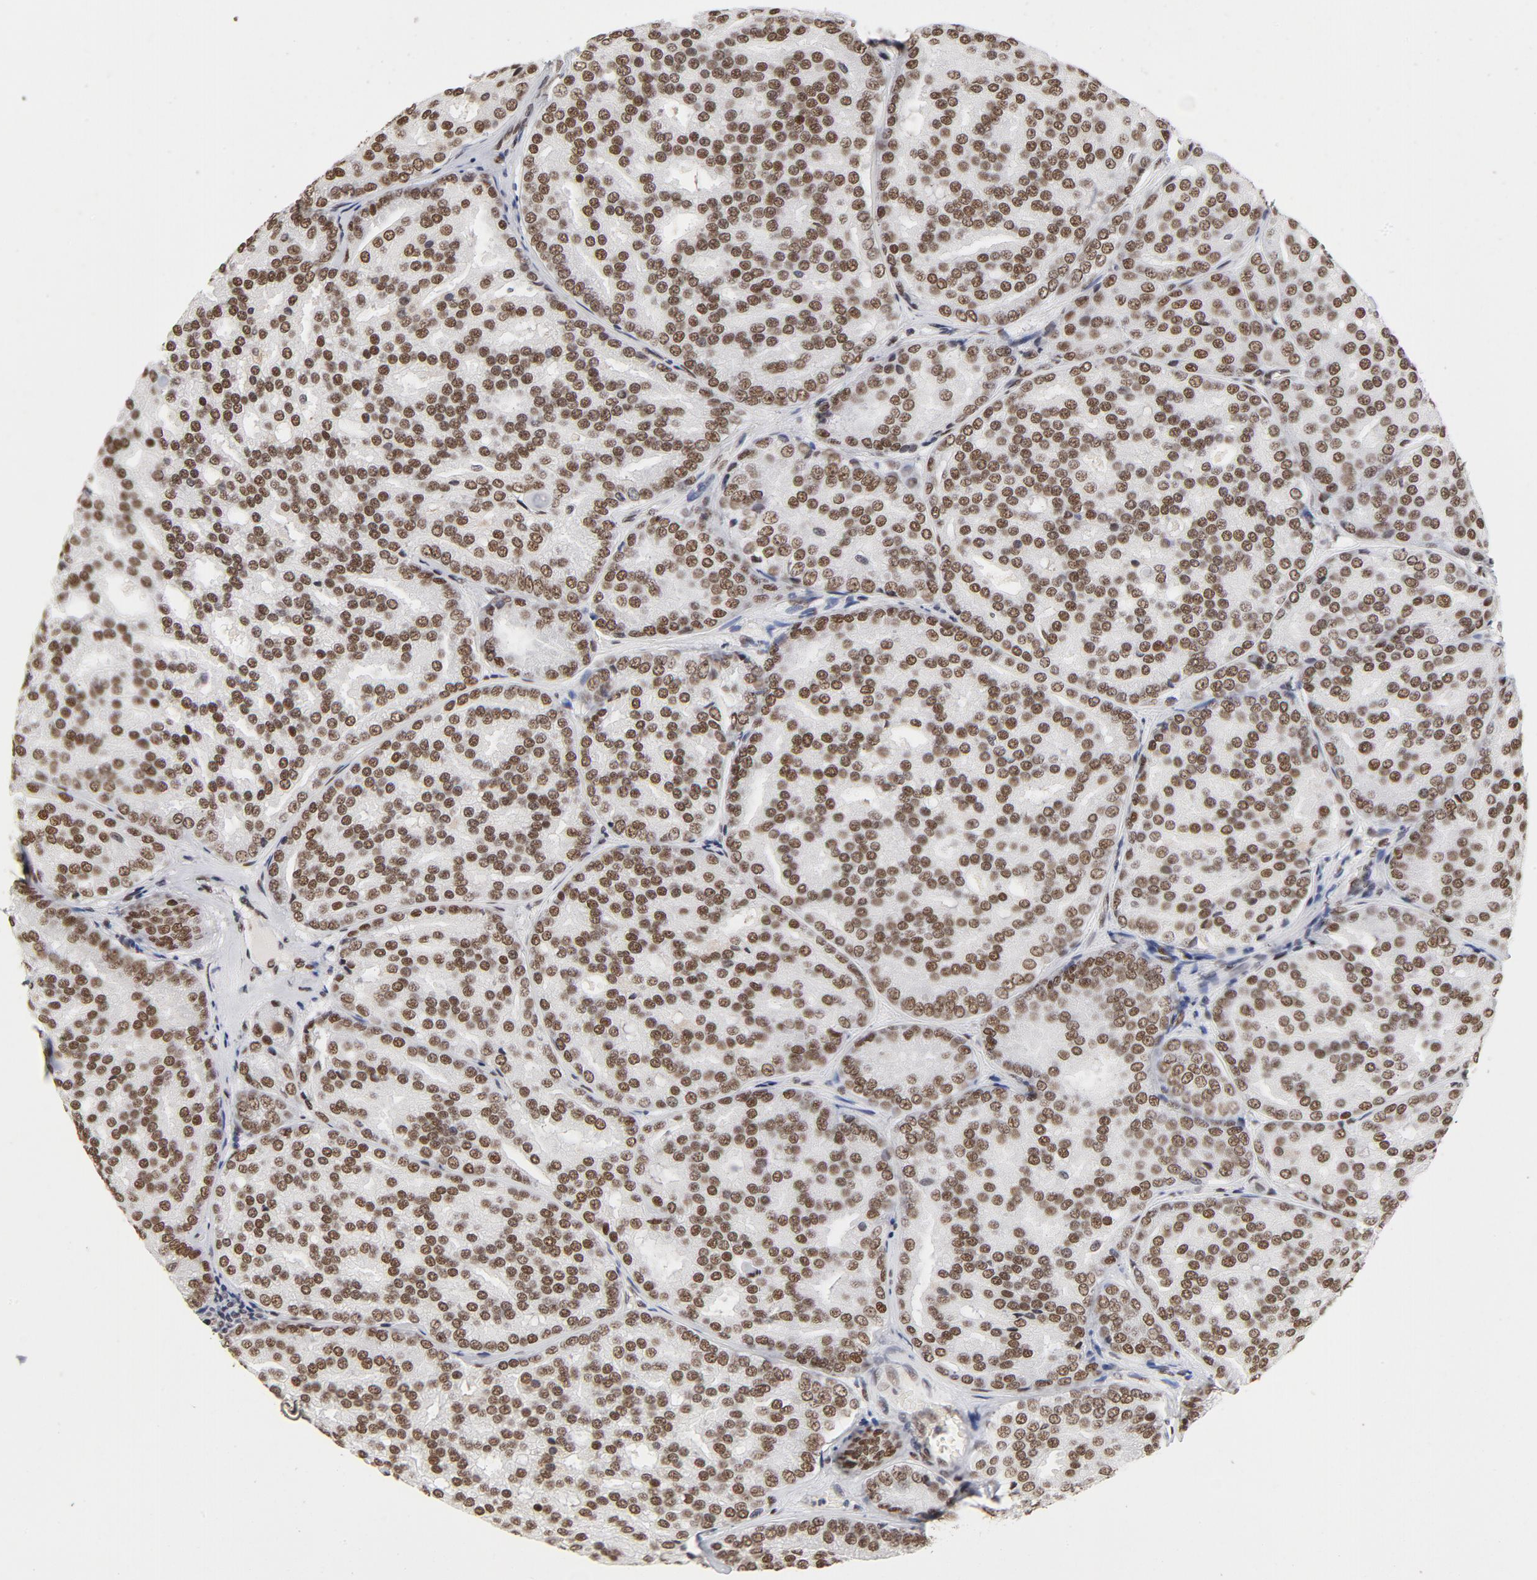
{"staining": {"intensity": "moderate", "quantity": ">75%", "location": "nuclear"}, "tissue": "prostate cancer", "cell_type": "Tumor cells", "image_type": "cancer", "snomed": [{"axis": "morphology", "description": "Adenocarcinoma, High grade"}, {"axis": "topography", "description": "Prostate"}], "caption": "Adenocarcinoma (high-grade) (prostate) stained for a protein (brown) shows moderate nuclear positive positivity in about >75% of tumor cells.", "gene": "TP53BP1", "patient": {"sex": "male", "age": 64}}